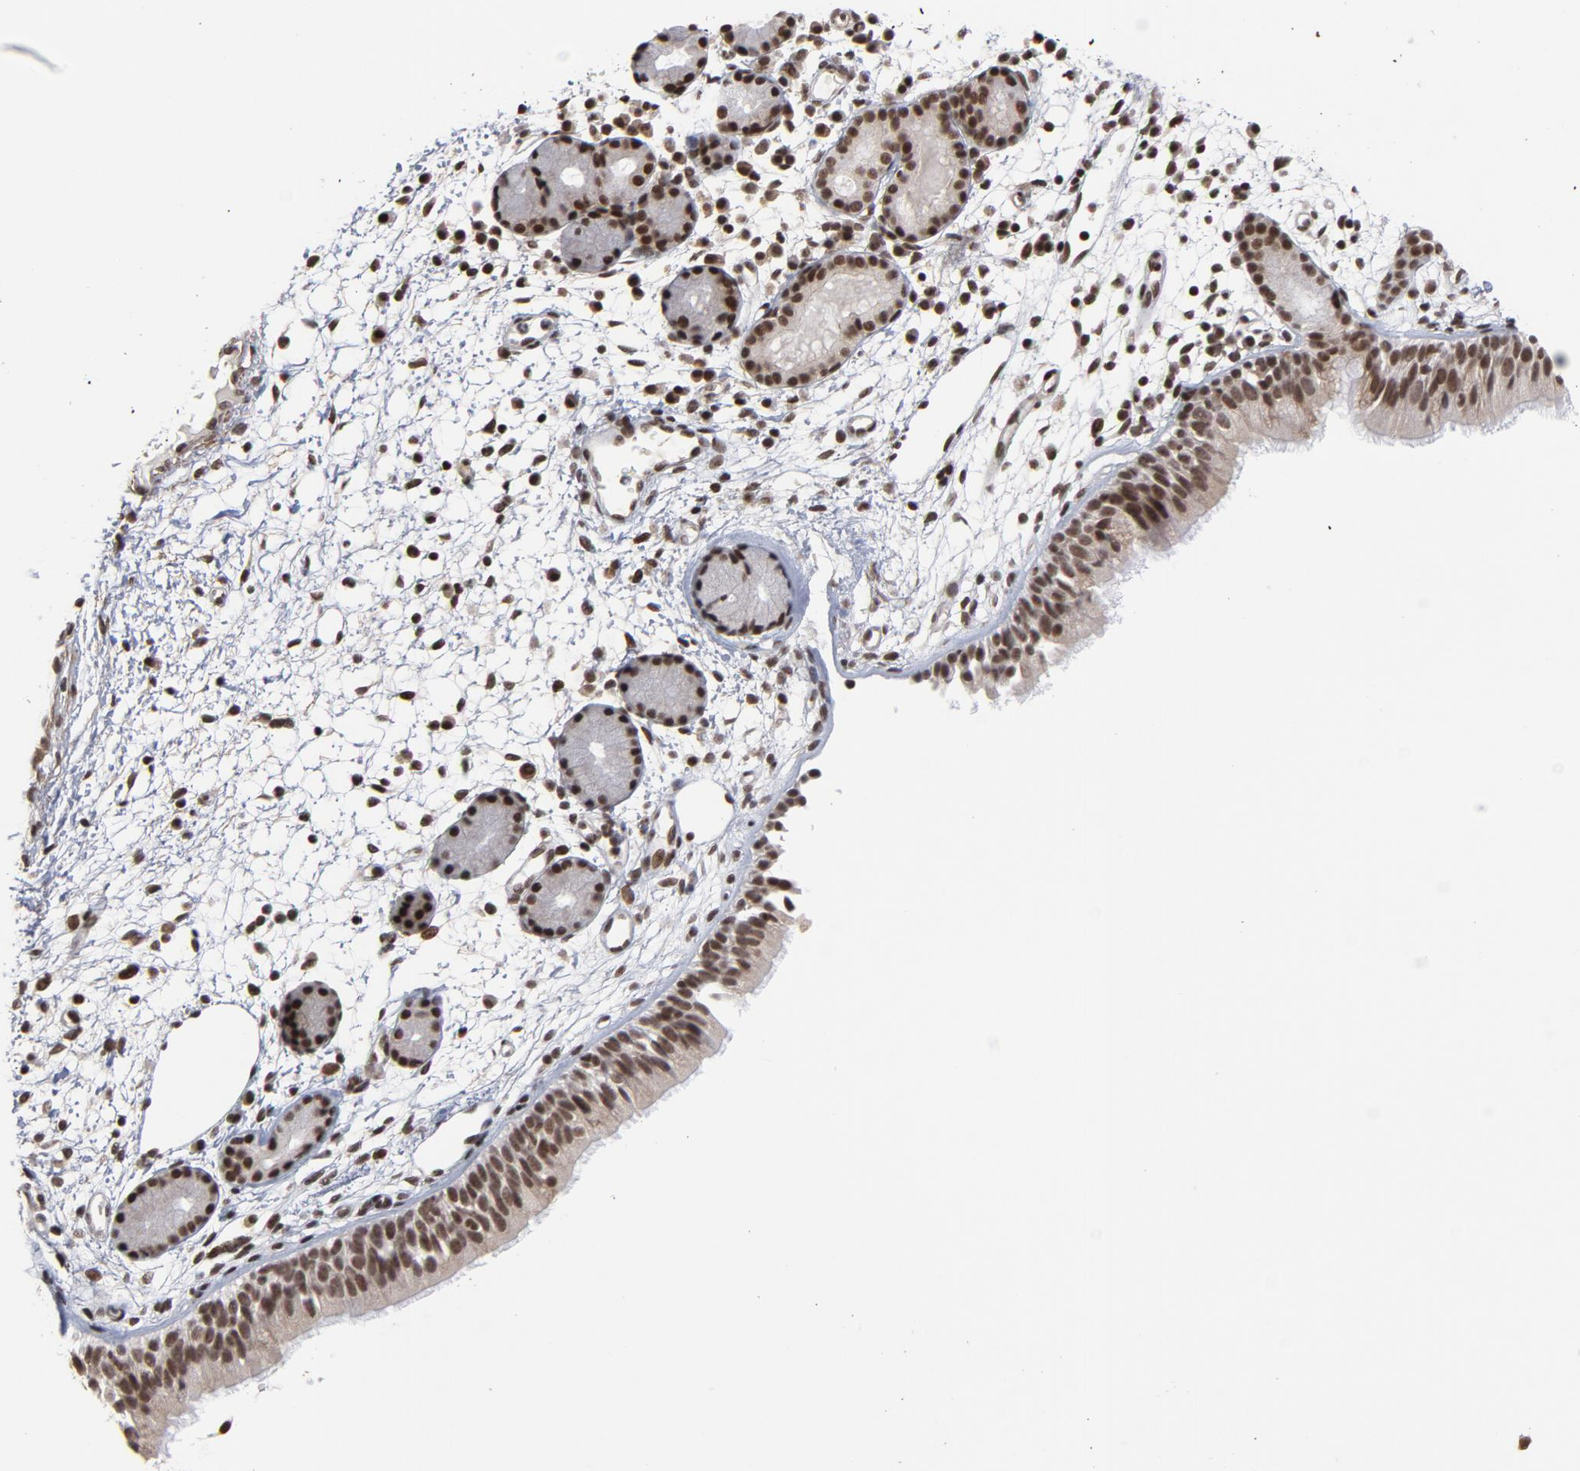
{"staining": {"intensity": "strong", "quantity": ">75%", "location": "nuclear"}, "tissue": "nasopharynx", "cell_type": "Respiratory epithelial cells", "image_type": "normal", "snomed": [{"axis": "morphology", "description": "Normal tissue, NOS"}, {"axis": "morphology", "description": "Inflammation, NOS"}, {"axis": "topography", "description": "Nasopharynx"}], "caption": "This histopathology image reveals normal nasopharynx stained with immunohistochemistry to label a protein in brown. The nuclear of respiratory epithelial cells show strong positivity for the protein. Nuclei are counter-stained blue.", "gene": "CTCF", "patient": {"sex": "female", "age": 55}}